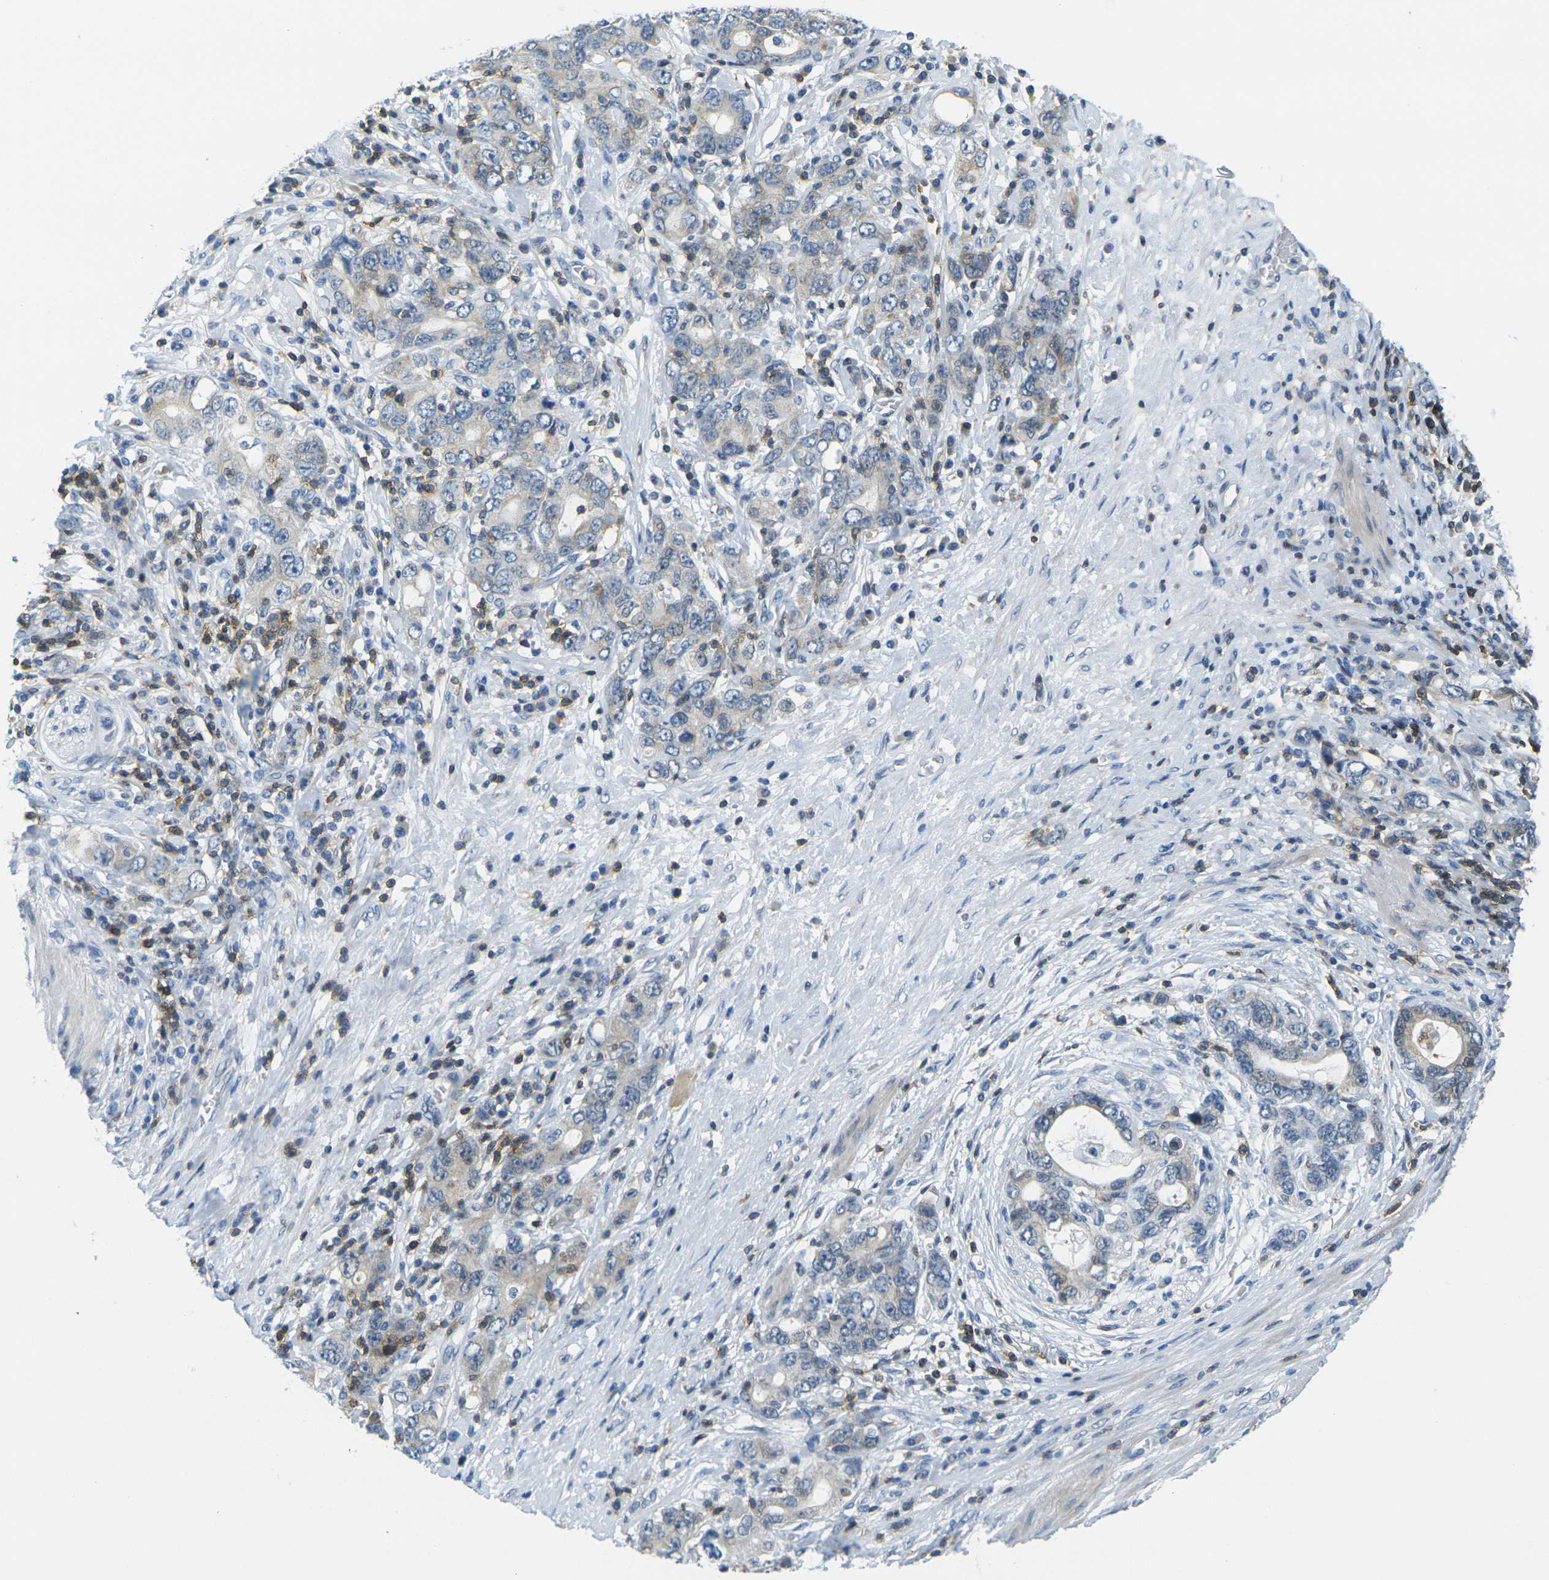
{"staining": {"intensity": "weak", "quantity": "25%-75%", "location": "cytoplasmic/membranous"}, "tissue": "stomach cancer", "cell_type": "Tumor cells", "image_type": "cancer", "snomed": [{"axis": "morphology", "description": "Adenocarcinoma, NOS"}, {"axis": "topography", "description": "Stomach, lower"}], "caption": "Immunohistochemistry (DAB) staining of stomach cancer reveals weak cytoplasmic/membranous protein staining in approximately 25%-75% of tumor cells.", "gene": "CD3D", "patient": {"sex": "female", "age": 93}}